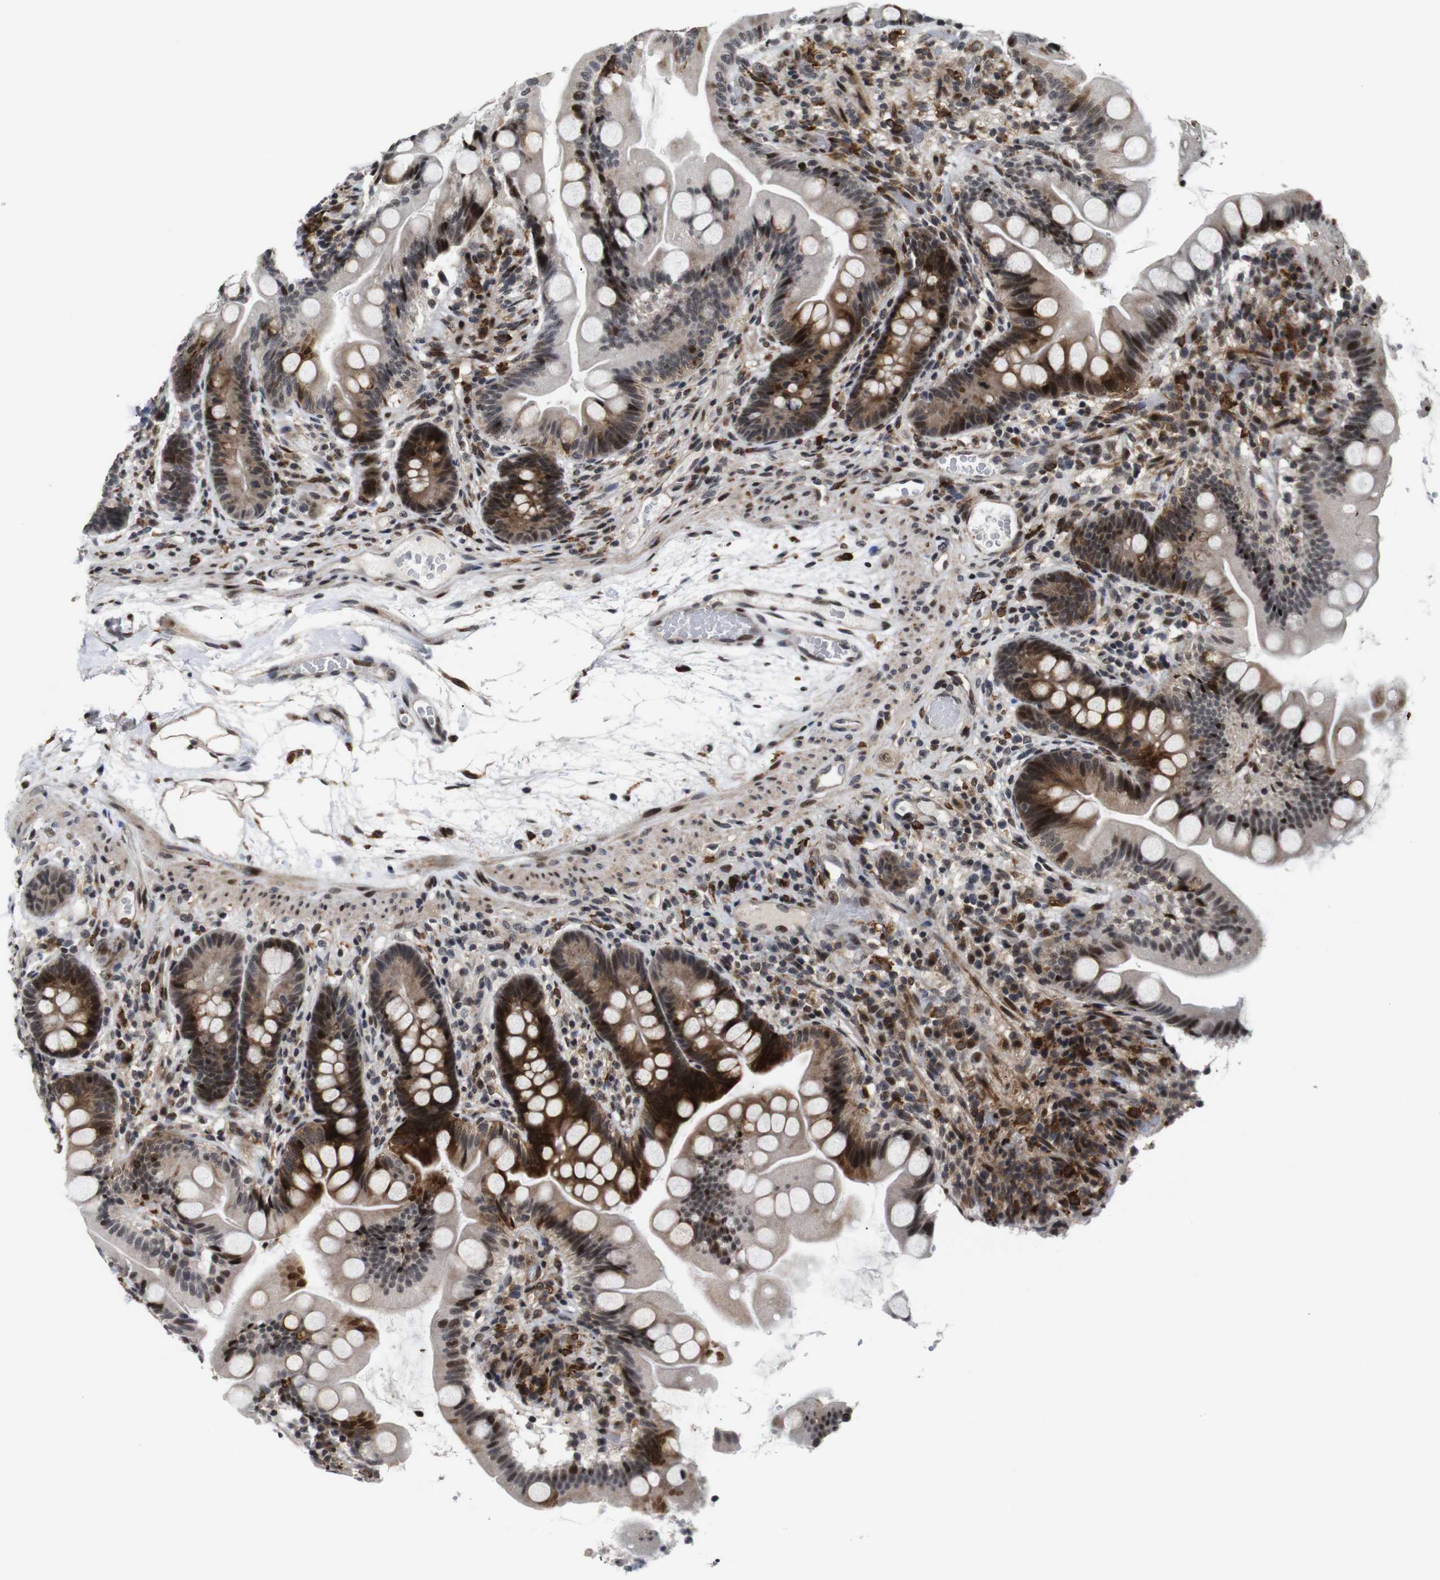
{"staining": {"intensity": "strong", "quantity": ">75%", "location": "cytoplasmic/membranous,nuclear"}, "tissue": "small intestine", "cell_type": "Glandular cells", "image_type": "normal", "snomed": [{"axis": "morphology", "description": "Normal tissue, NOS"}, {"axis": "topography", "description": "Small intestine"}], "caption": "A histopathology image of small intestine stained for a protein shows strong cytoplasmic/membranous,nuclear brown staining in glandular cells.", "gene": "EIF4G1", "patient": {"sex": "female", "age": 56}}